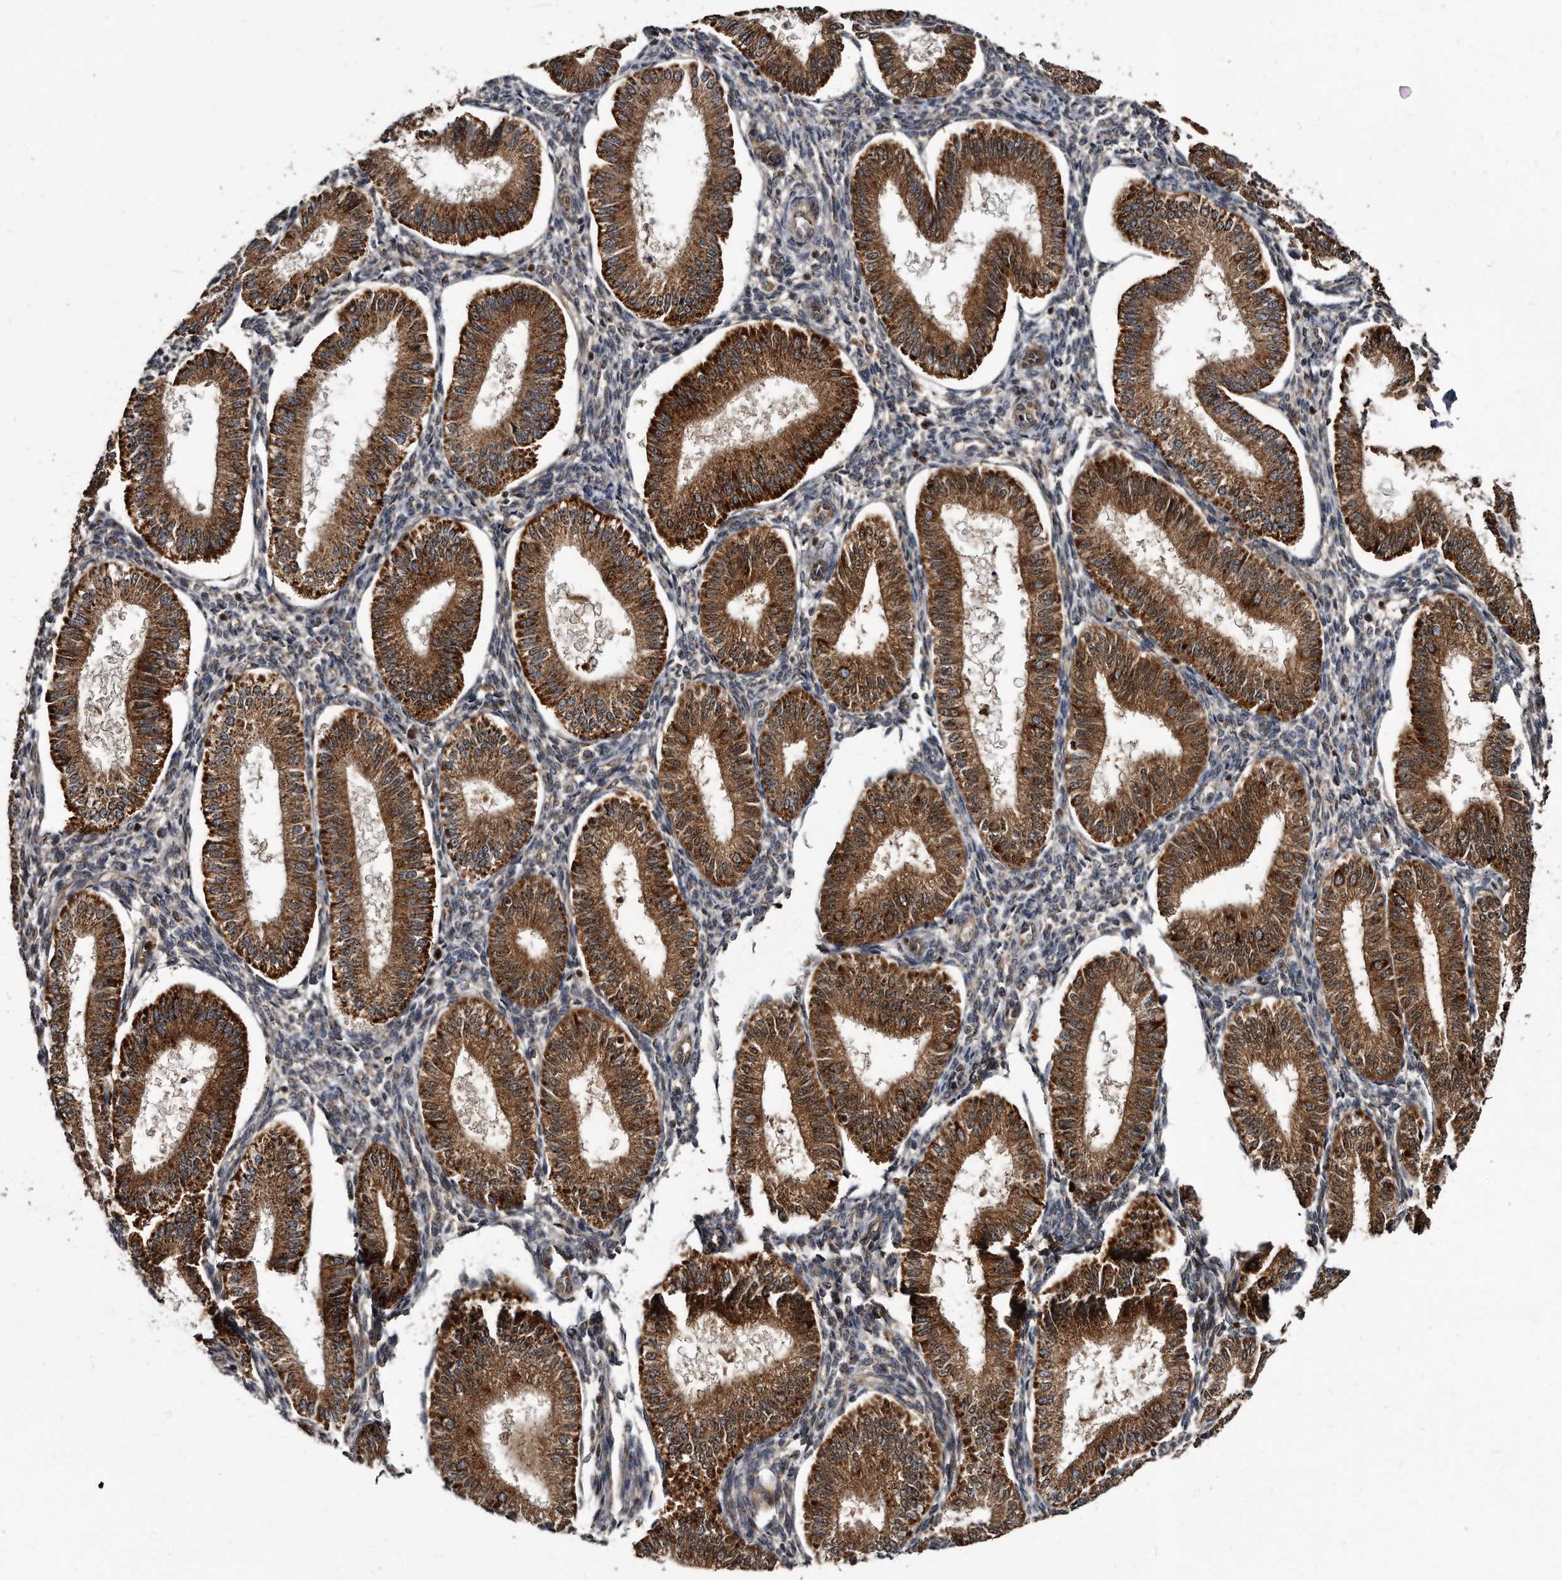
{"staining": {"intensity": "weak", "quantity": "25%-75%", "location": "cytoplasmic/membranous"}, "tissue": "endometrium", "cell_type": "Cells in endometrial stroma", "image_type": "normal", "snomed": [{"axis": "morphology", "description": "Normal tissue, NOS"}, {"axis": "topography", "description": "Endometrium"}], "caption": "Weak cytoplasmic/membranous expression for a protein is appreciated in about 25%-75% of cells in endometrial stroma of unremarkable endometrium using immunohistochemistry (IHC).", "gene": "FAM136A", "patient": {"sex": "female", "age": 39}}